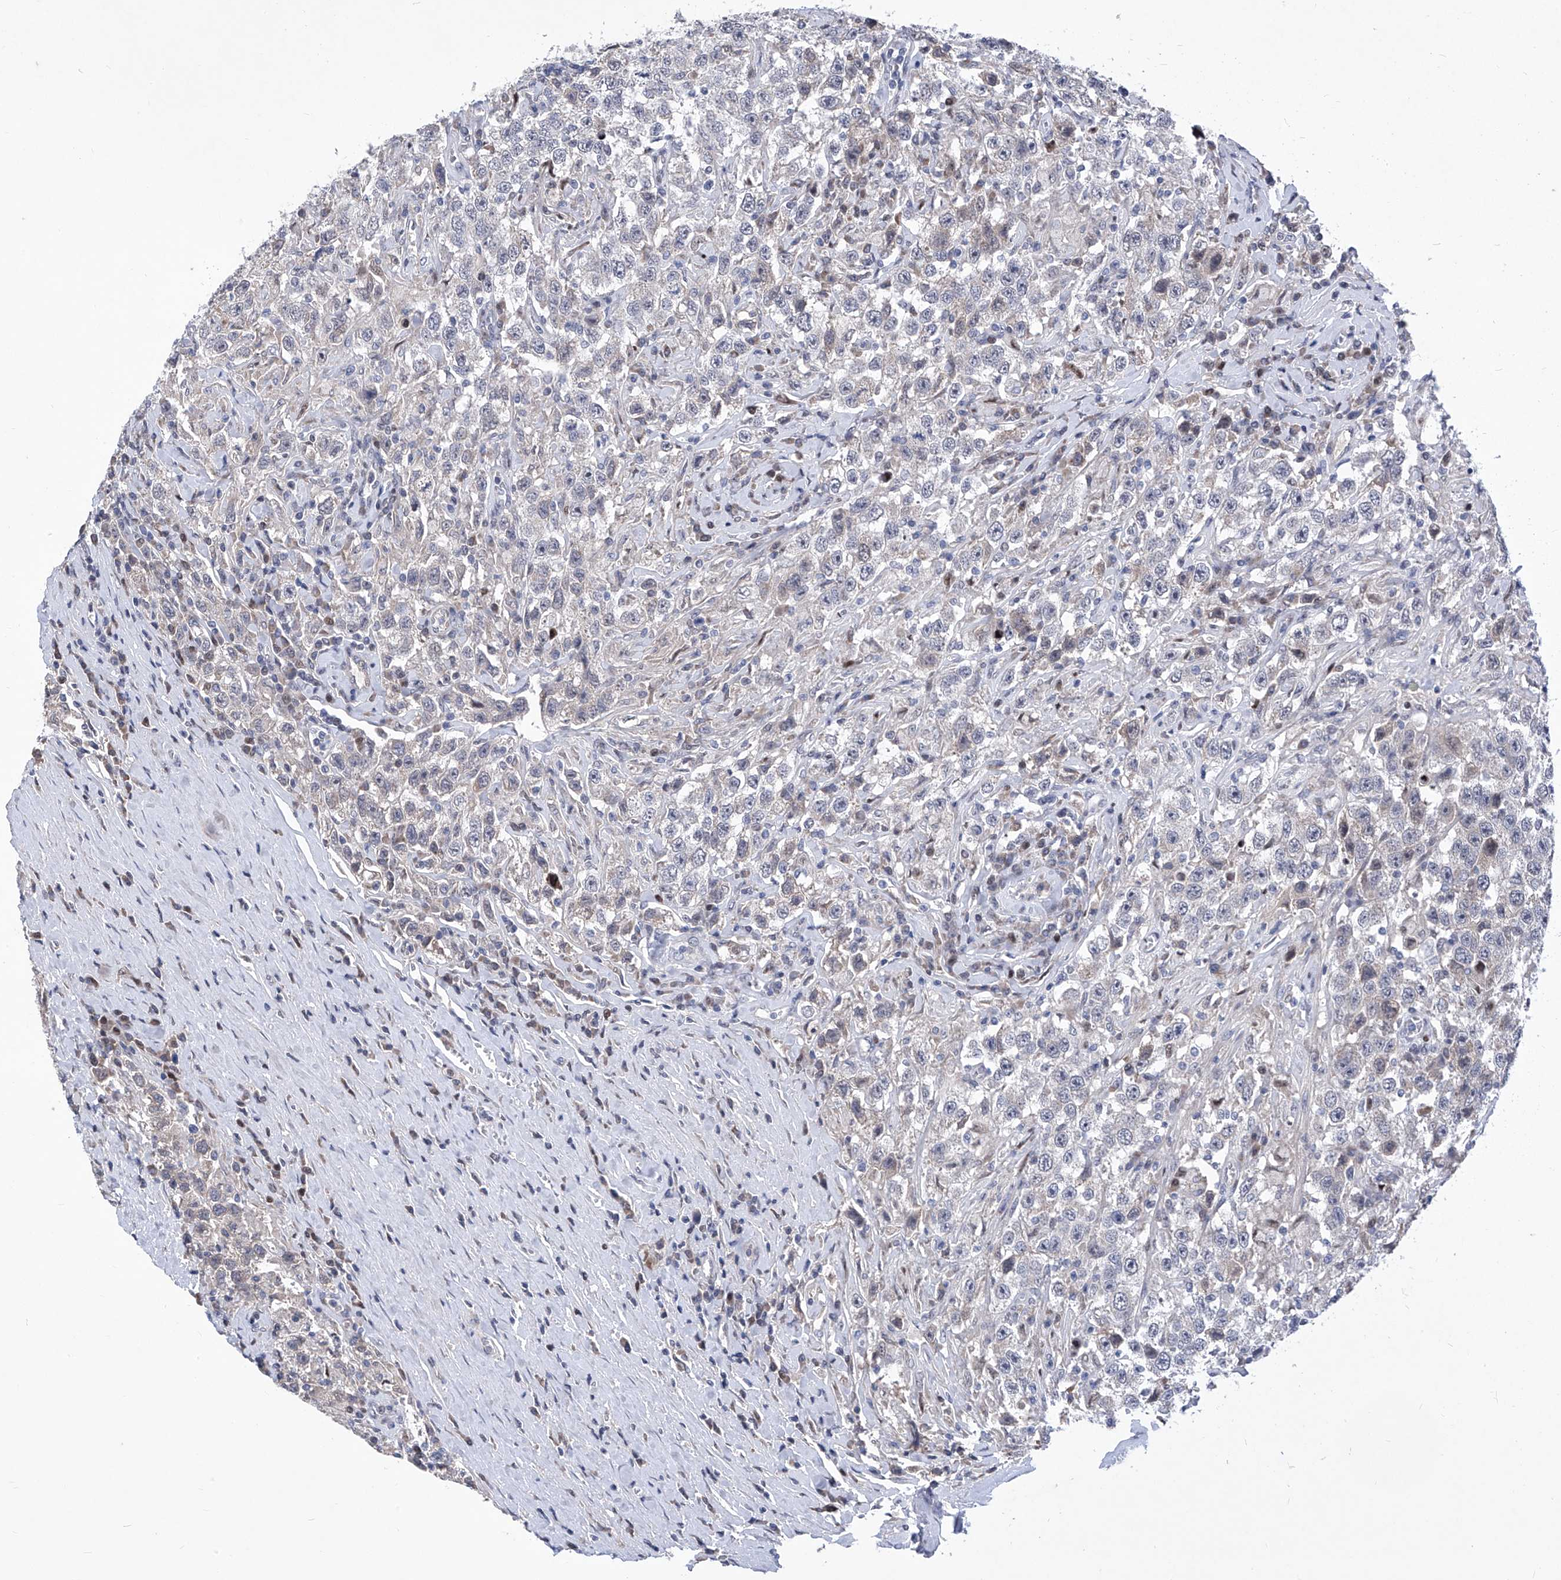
{"staining": {"intensity": "negative", "quantity": "none", "location": "none"}, "tissue": "testis cancer", "cell_type": "Tumor cells", "image_type": "cancer", "snomed": [{"axis": "morphology", "description": "Seminoma, NOS"}, {"axis": "topography", "description": "Testis"}], "caption": "This is an immunohistochemistry (IHC) image of seminoma (testis). There is no expression in tumor cells.", "gene": "NUFIP1", "patient": {"sex": "male", "age": 41}}